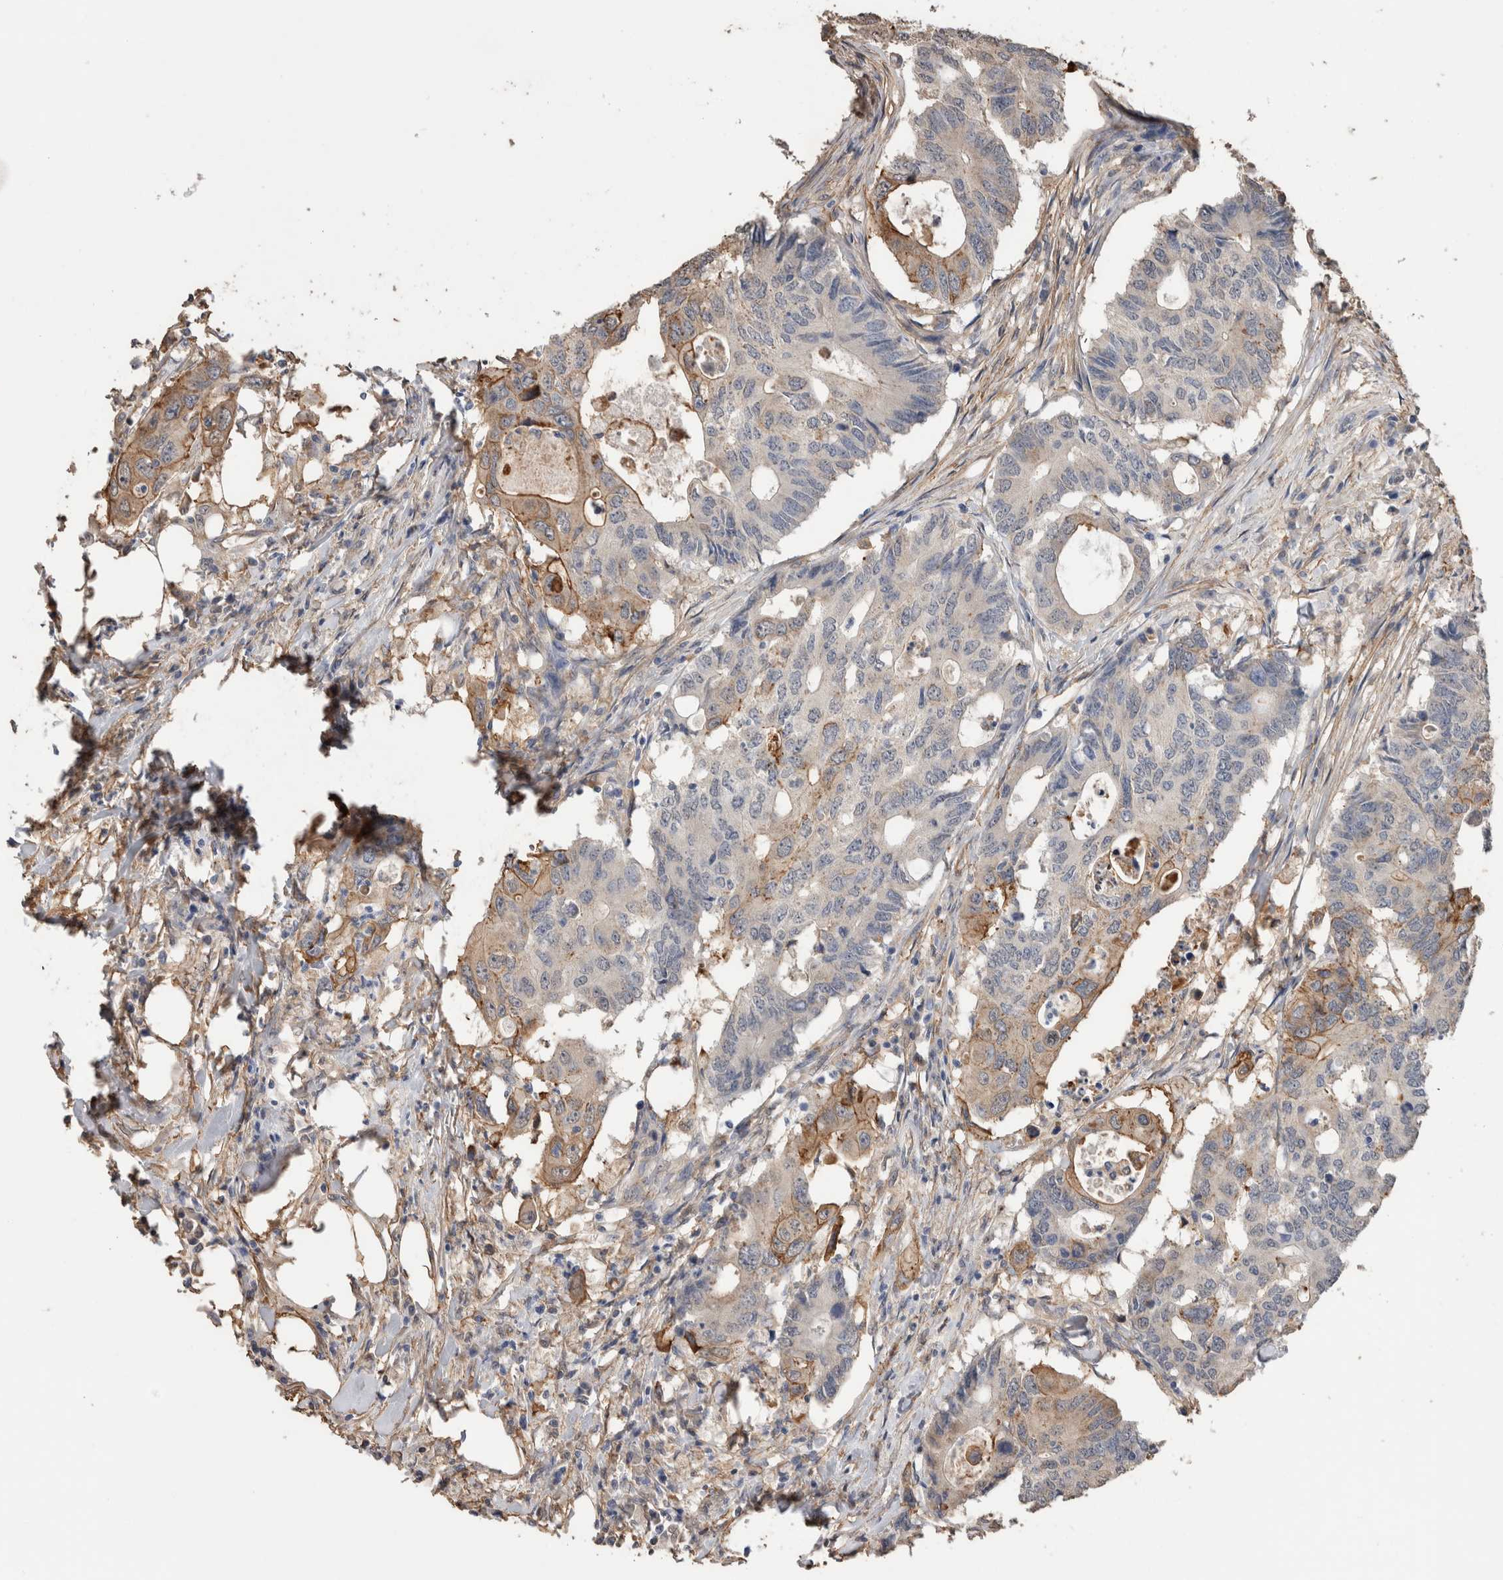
{"staining": {"intensity": "moderate", "quantity": "<25%", "location": "cytoplasmic/membranous"}, "tissue": "colorectal cancer", "cell_type": "Tumor cells", "image_type": "cancer", "snomed": [{"axis": "morphology", "description": "Adenocarcinoma, NOS"}, {"axis": "topography", "description": "Colon"}], "caption": "Colorectal adenocarcinoma stained for a protein demonstrates moderate cytoplasmic/membranous positivity in tumor cells.", "gene": "S100A10", "patient": {"sex": "male", "age": 71}}